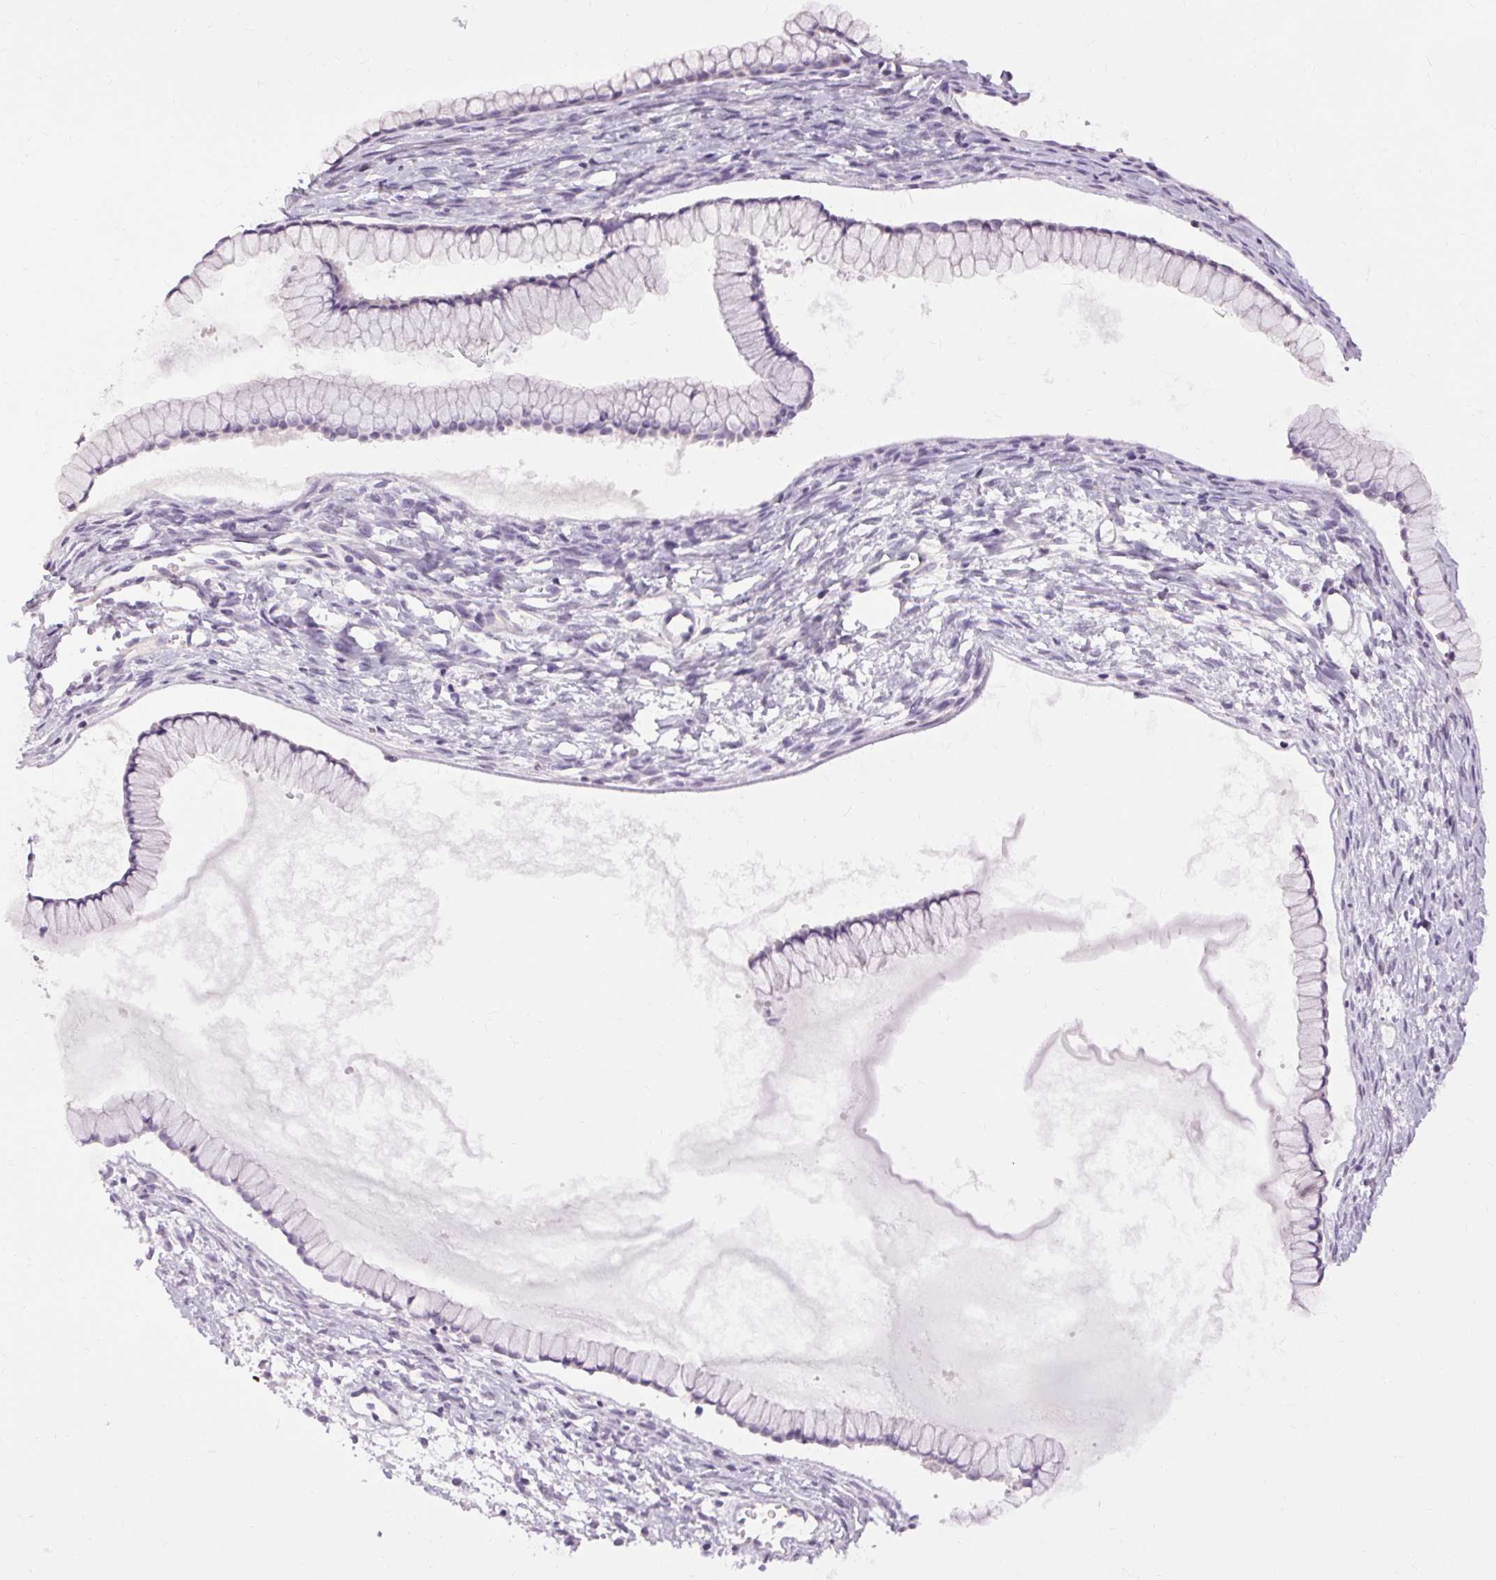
{"staining": {"intensity": "negative", "quantity": "none", "location": "none"}, "tissue": "ovarian cancer", "cell_type": "Tumor cells", "image_type": "cancer", "snomed": [{"axis": "morphology", "description": "Cystadenocarcinoma, mucinous, NOS"}, {"axis": "topography", "description": "Ovary"}], "caption": "Tumor cells are negative for protein expression in human ovarian mucinous cystadenocarcinoma.", "gene": "TM6SF1", "patient": {"sex": "female", "age": 41}}